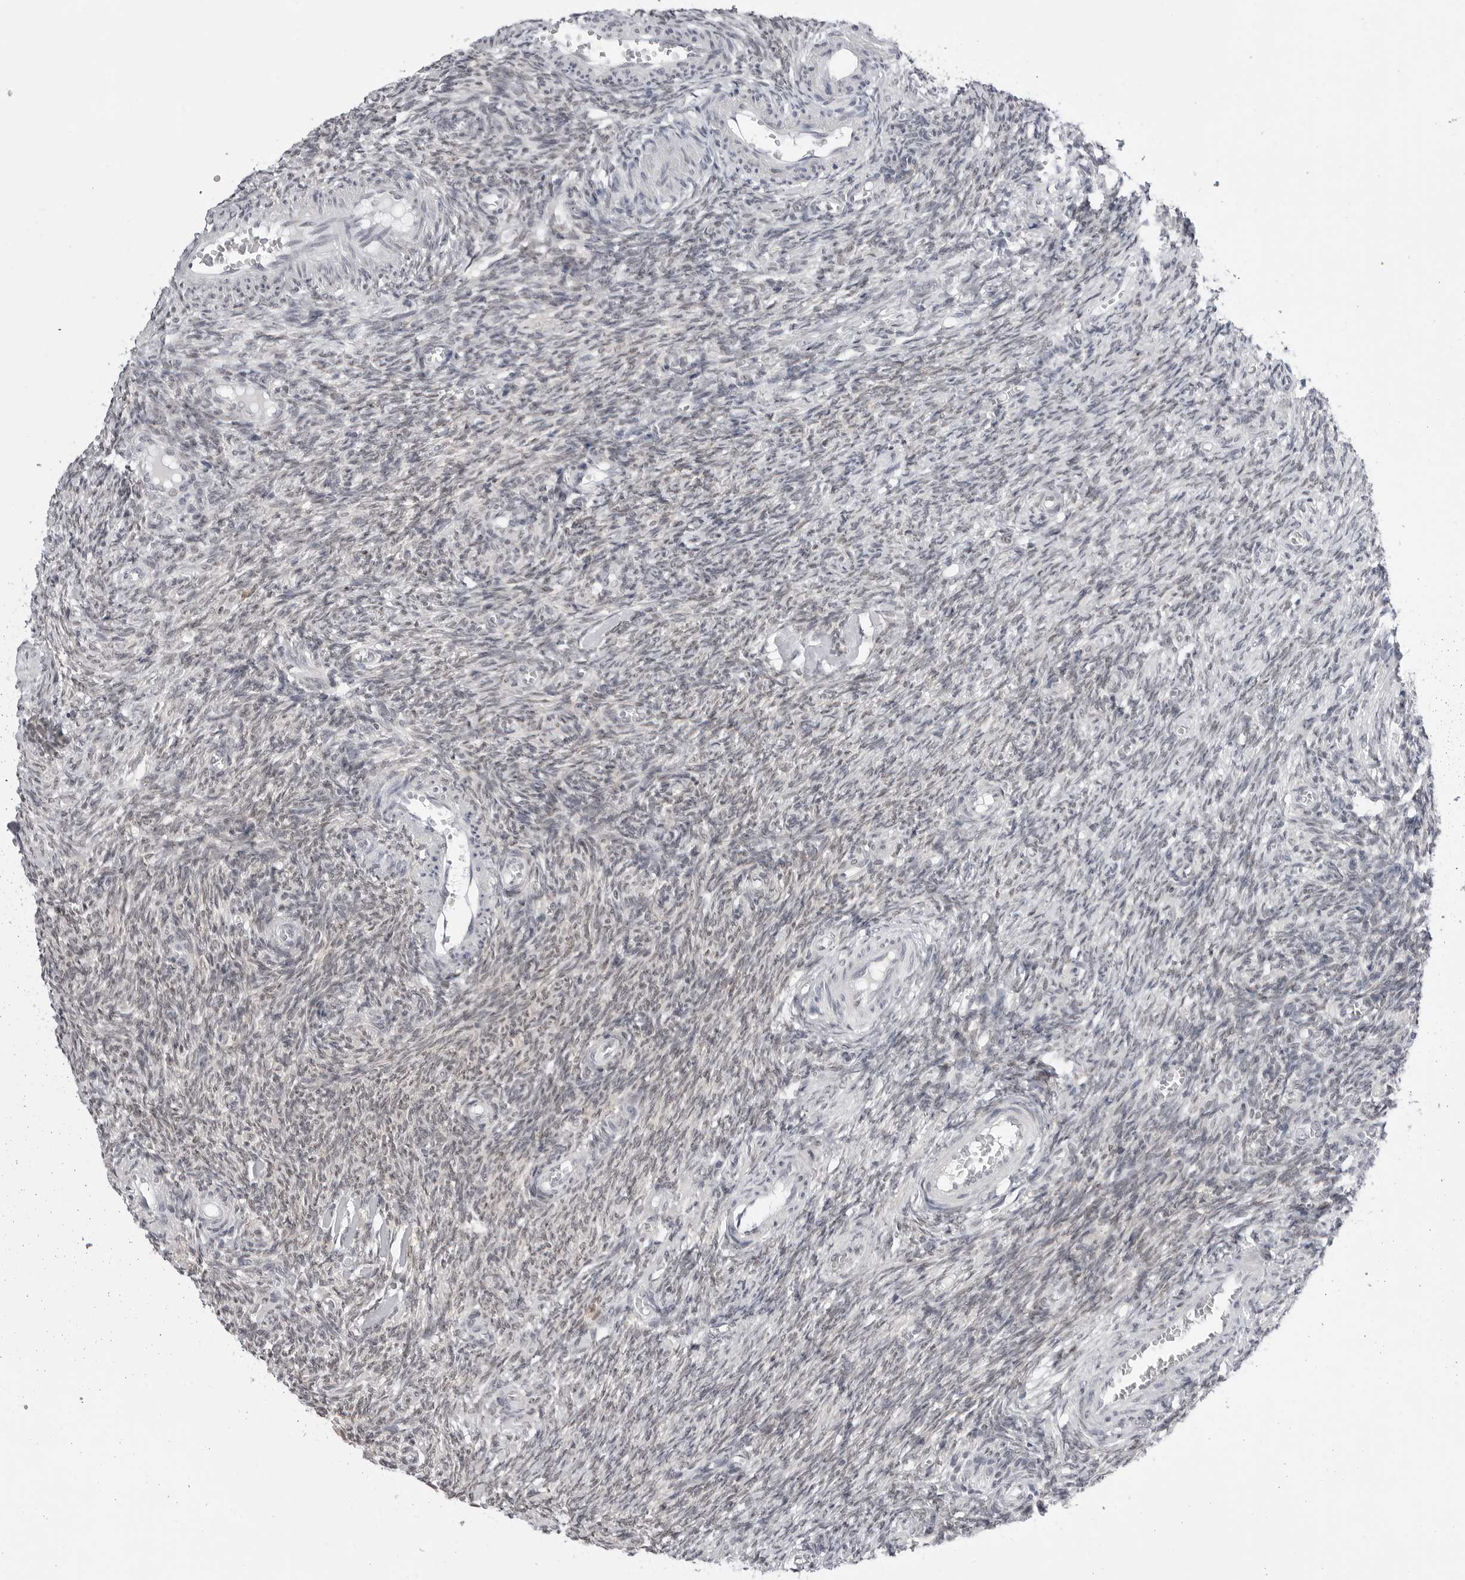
{"staining": {"intensity": "negative", "quantity": "none", "location": "none"}, "tissue": "ovary", "cell_type": "Ovarian stroma cells", "image_type": "normal", "snomed": [{"axis": "morphology", "description": "Normal tissue, NOS"}, {"axis": "topography", "description": "Ovary"}], "caption": "High magnification brightfield microscopy of unremarkable ovary stained with DAB (3,3'-diaminobenzidine) (brown) and counterstained with hematoxylin (blue): ovarian stroma cells show no significant staining. (Stains: DAB immunohistochemistry (IHC) with hematoxylin counter stain, Microscopy: brightfield microscopy at high magnification).", "gene": "PPP2R5C", "patient": {"sex": "female", "age": 27}}